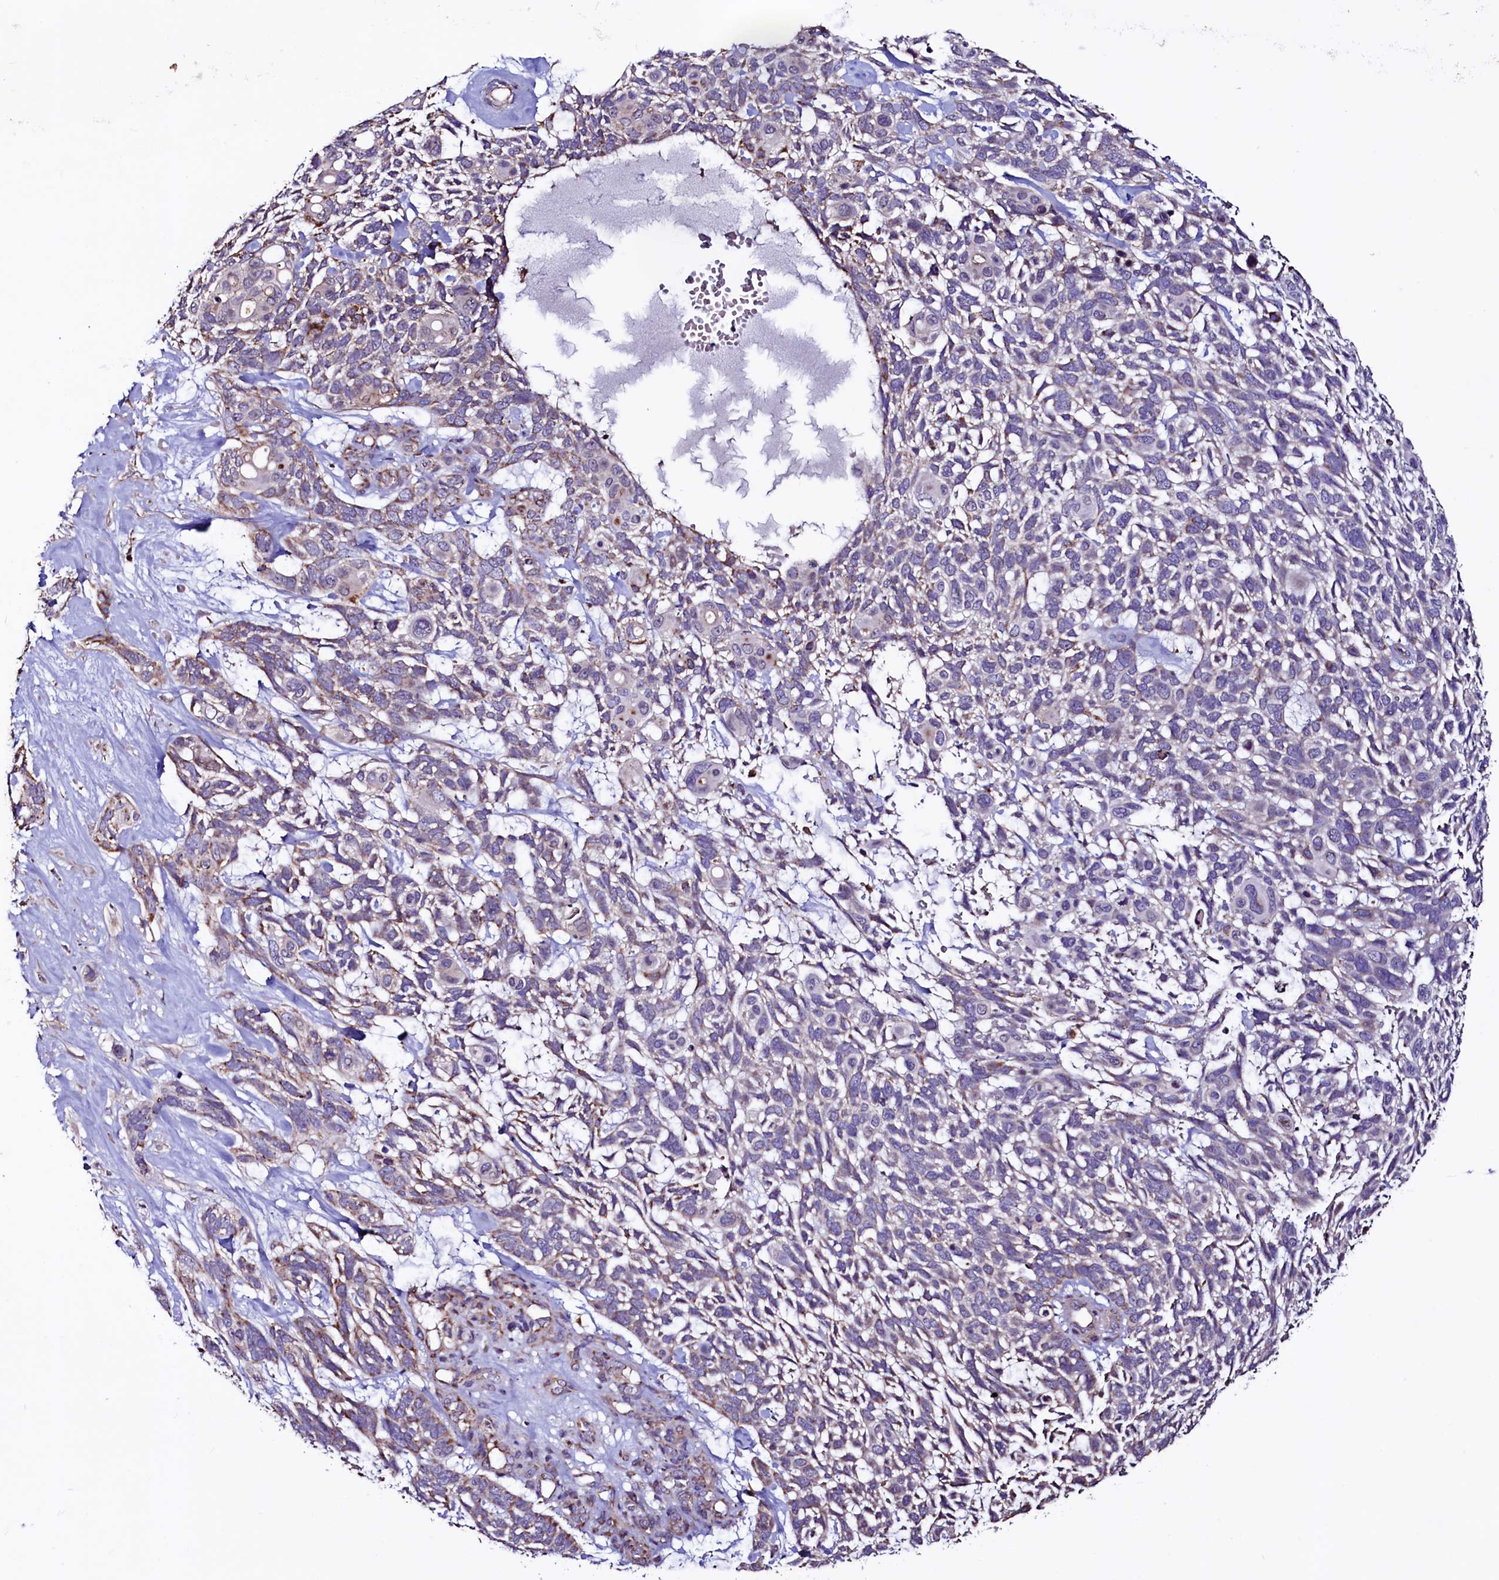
{"staining": {"intensity": "moderate", "quantity": "<25%", "location": "cytoplasmic/membranous"}, "tissue": "skin cancer", "cell_type": "Tumor cells", "image_type": "cancer", "snomed": [{"axis": "morphology", "description": "Basal cell carcinoma"}, {"axis": "topography", "description": "Skin"}], "caption": "The immunohistochemical stain shows moderate cytoplasmic/membranous staining in tumor cells of skin basal cell carcinoma tissue.", "gene": "STARD5", "patient": {"sex": "male", "age": 88}}